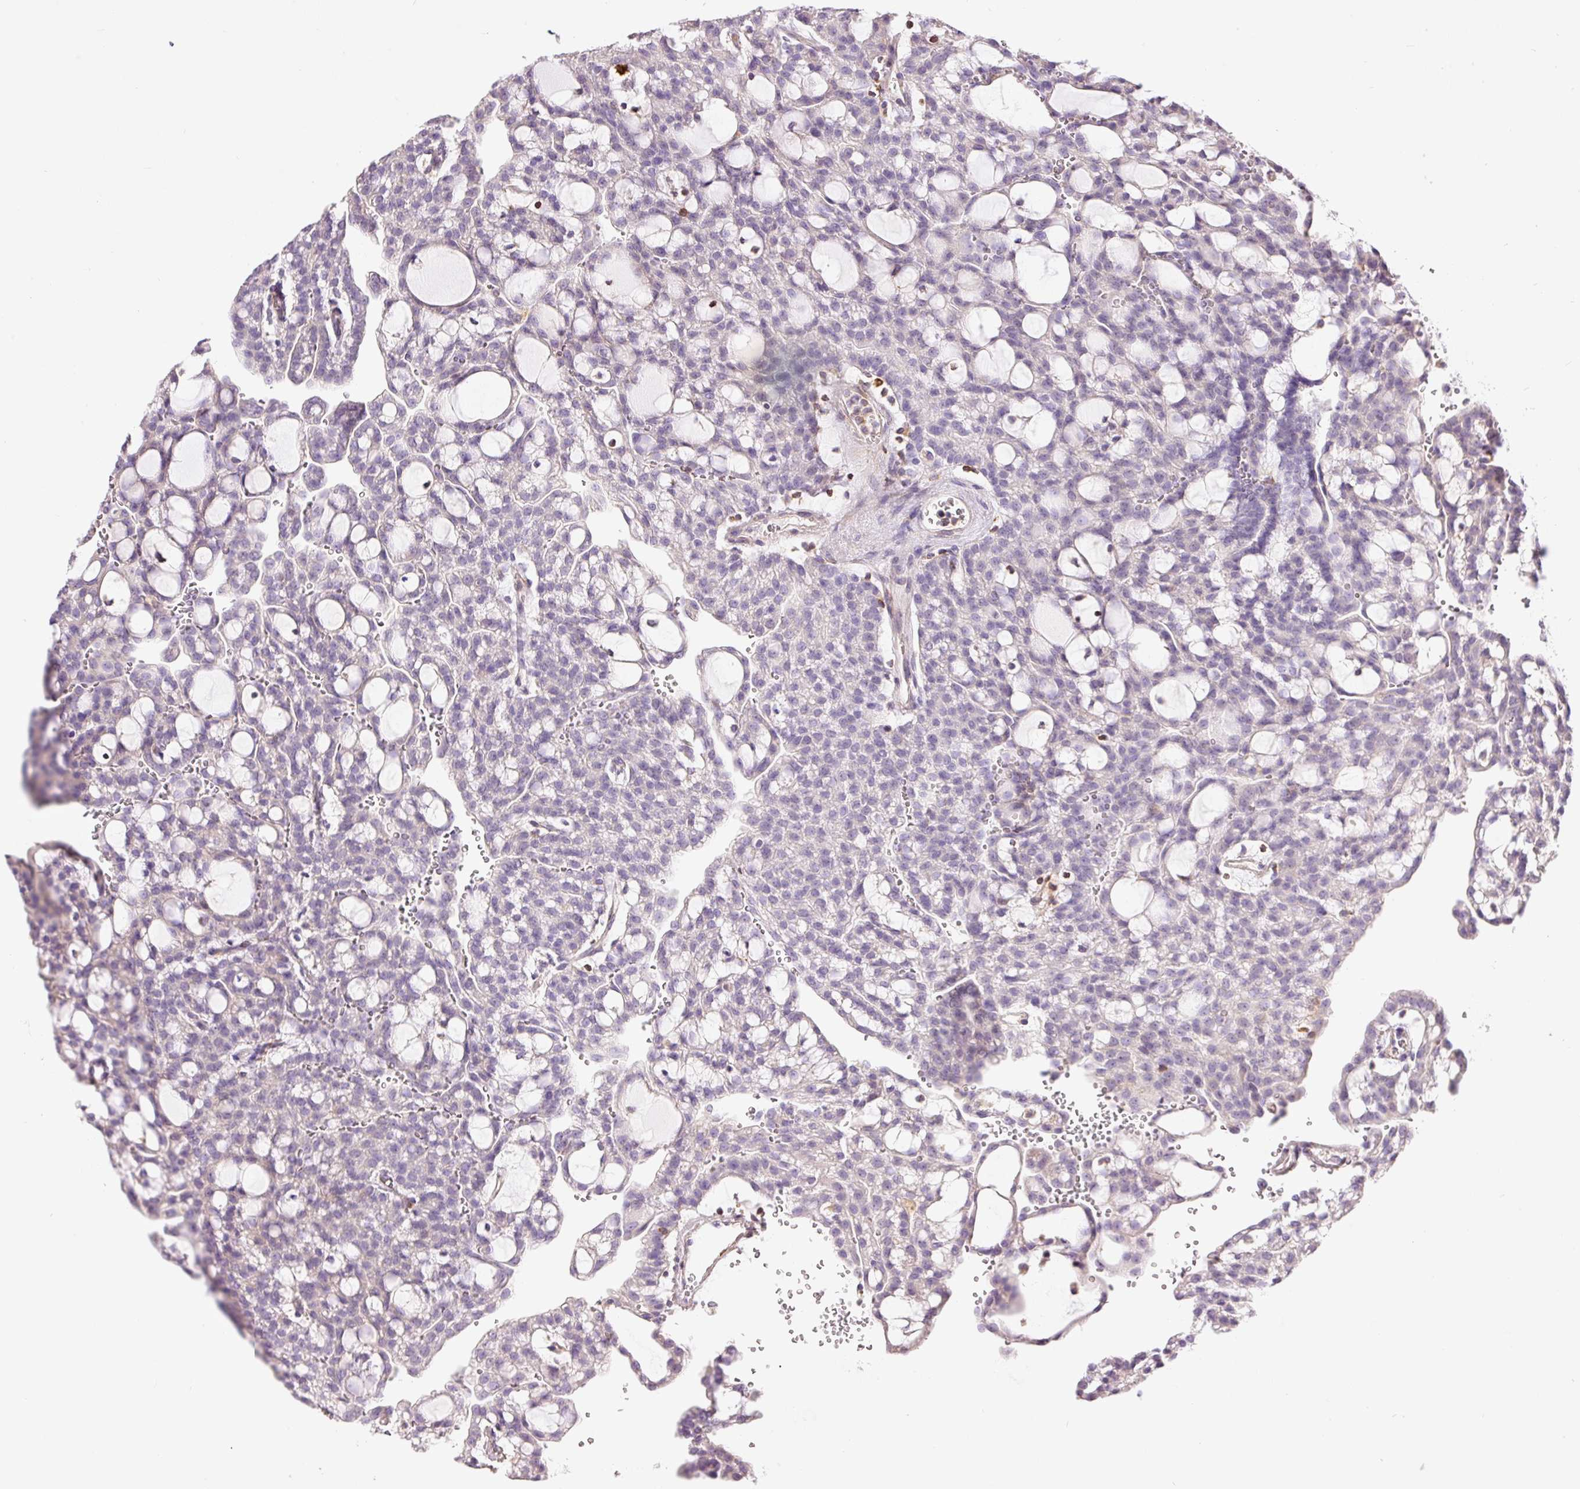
{"staining": {"intensity": "negative", "quantity": "none", "location": "none"}, "tissue": "renal cancer", "cell_type": "Tumor cells", "image_type": "cancer", "snomed": [{"axis": "morphology", "description": "Adenocarcinoma, NOS"}, {"axis": "topography", "description": "Kidney"}], "caption": "Tumor cells are negative for brown protein staining in adenocarcinoma (renal).", "gene": "DOK6", "patient": {"sex": "male", "age": 63}}